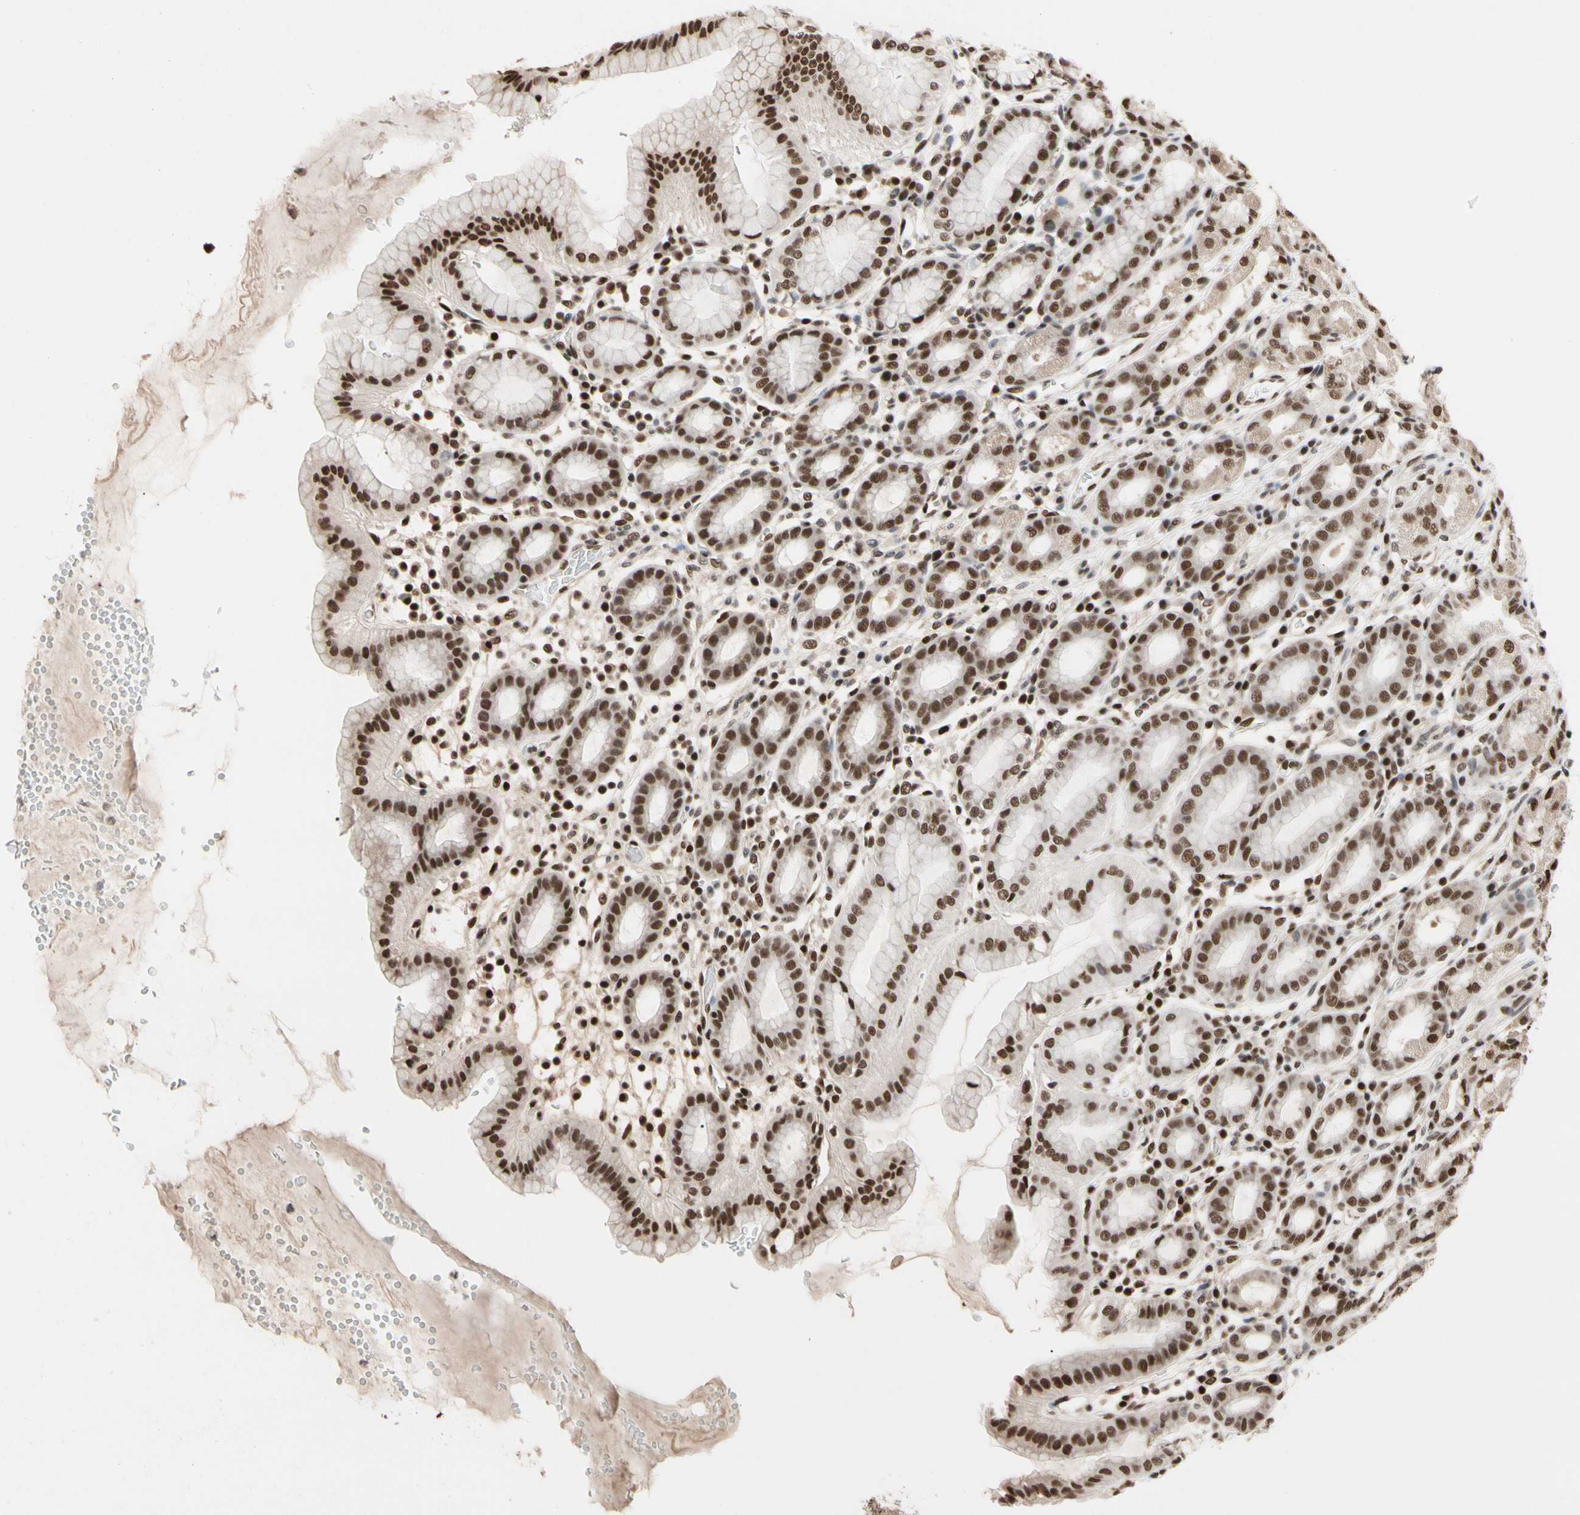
{"staining": {"intensity": "moderate", "quantity": ">75%", "location": "nuclear"}, "tissue": "stomach", "cell_type": "Glandular cells", "image_type": "normal", "snomed": [{"axis": "morphology", "description": "Normal tissue, NOS"}, {"axis": "topography", "description": "Stomach, upper"}], "caption": "Immunohistochemistry (IHC) (DAB) staining of benign human stomach demonstrates moderate nuclear protein staining in approximately >75% of glandular cells. The protein of interest is shown in brown color, while the nuclei are stained blue.", "gene": "FAM98B", "patient": {"sex": "male", "age": 68}}